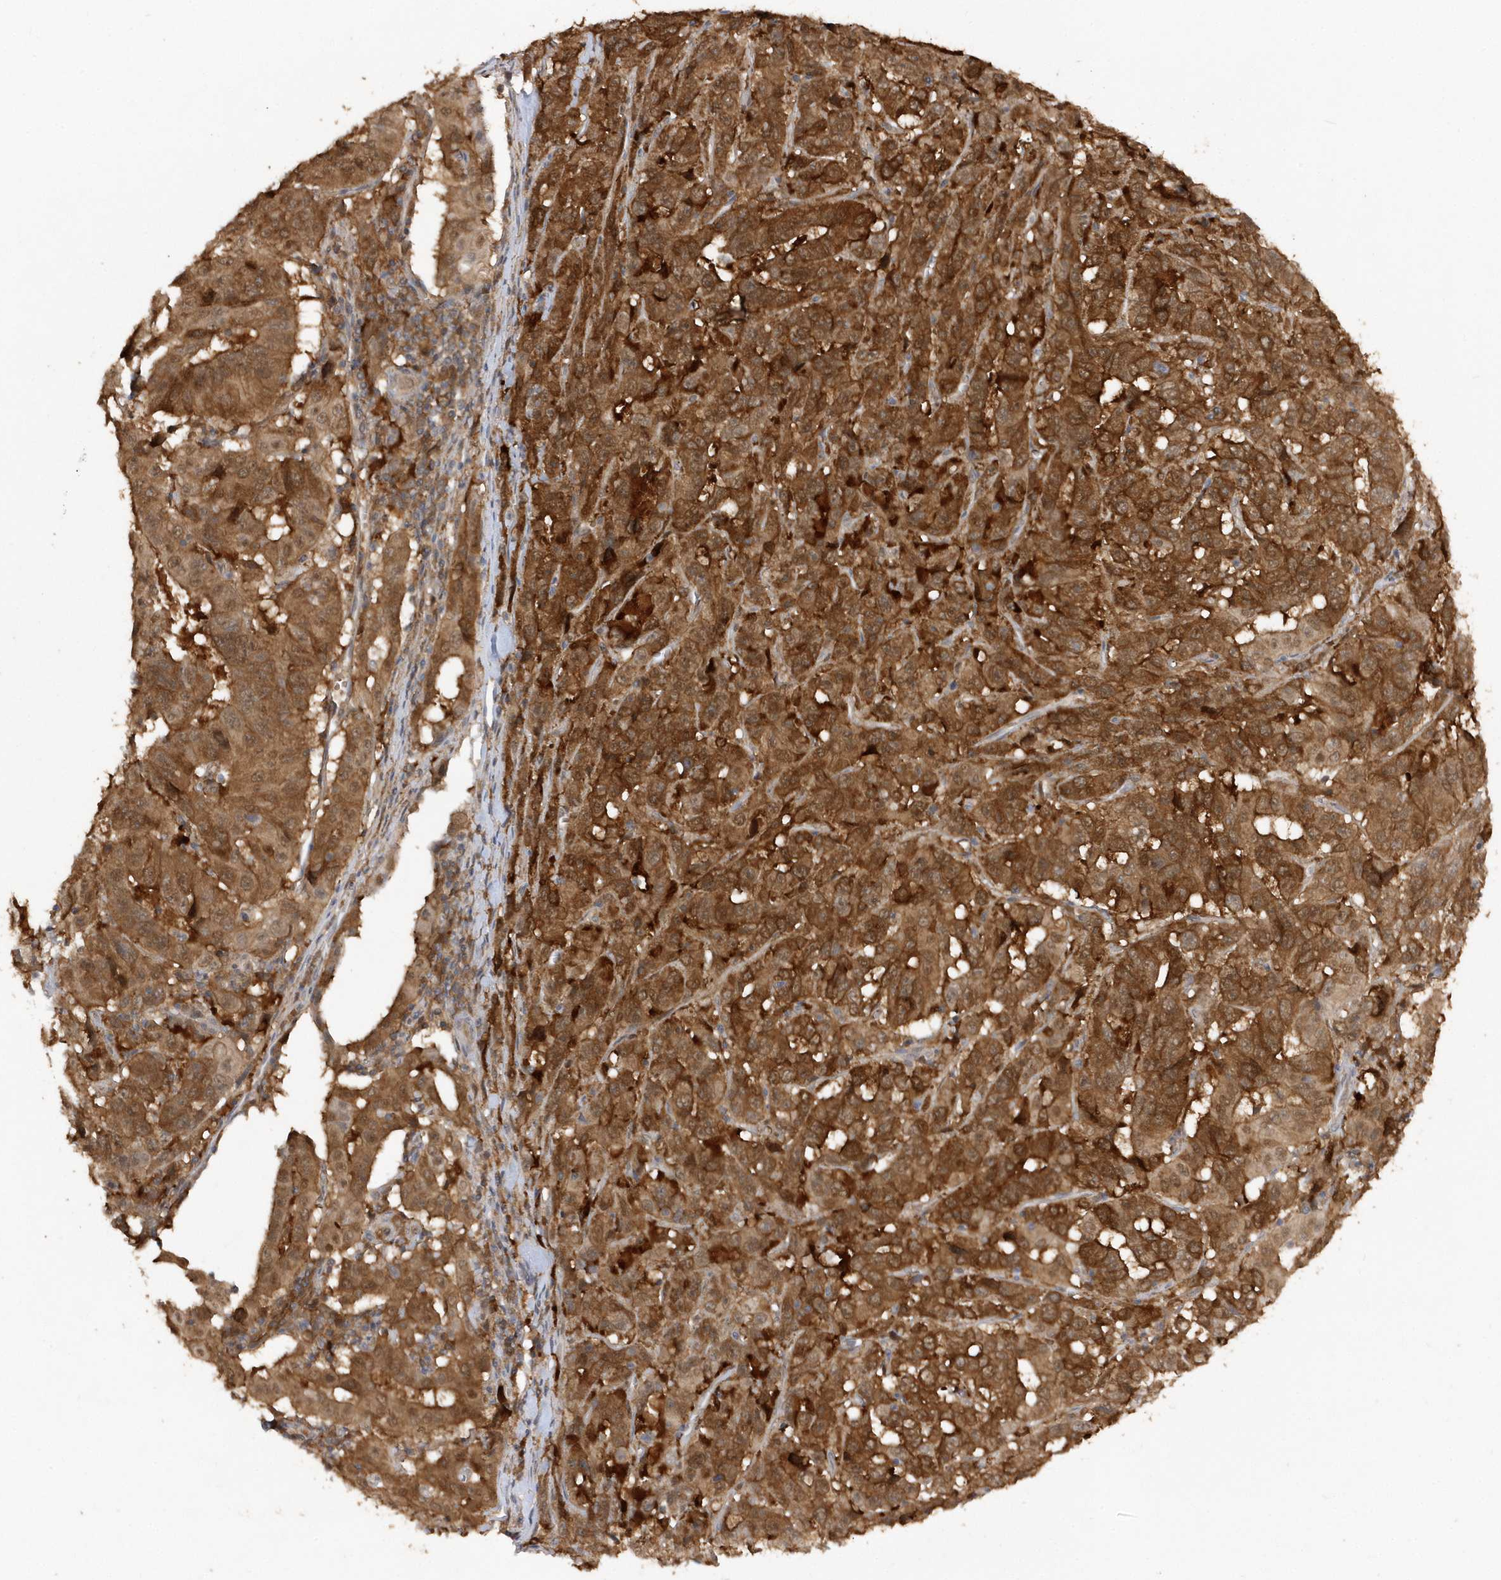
{"staining": {"intensity": "strong", "quantity": ">75%", "location": "cytoplasmic/membranous"}, "tissue": "pancreatic cancer", "cell_type": "Tumor cells", "image_type": "cancer", "snomed": [{"axis": "morphology", "description": "Adenocarcinoma, NOS"}, {"axis": "topography", "description": "Pancreas"}], "caption": "Tumor cells show high levels of strong cytoplasmic/membranous expression in approximately >75% of cells in pancreatic cancer (adenocarcinoma). (DAB (3,3'-diaminobenzidine) IHC with brightfield microscopy, high magnification).", "gene": "RPE", "patient": {"sex": "male", "age": 63}}